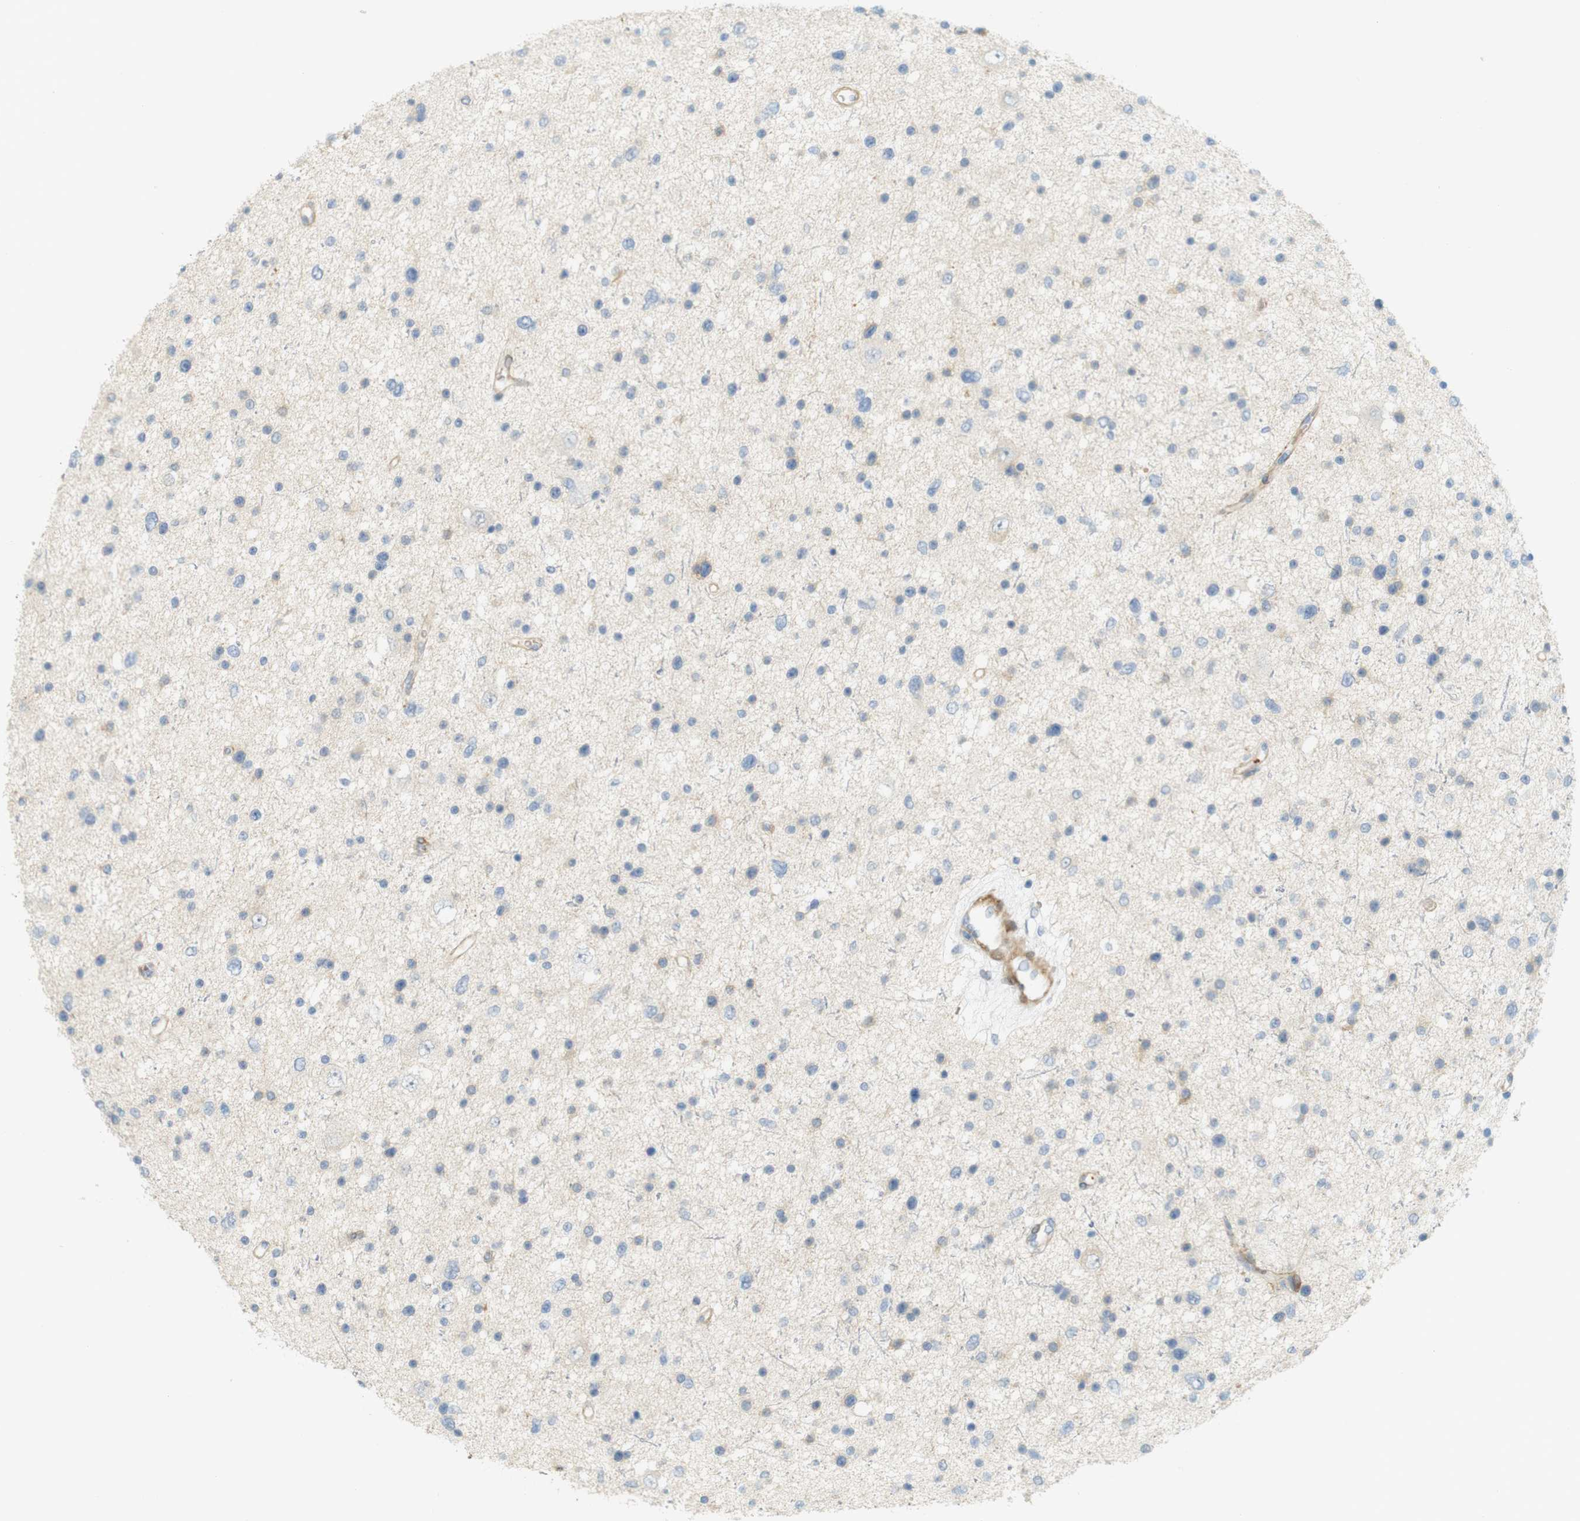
{"staining": {"intensity": "negative", "quantity": "none", "location": "none"}, "tissue": "glioma", "cell_type": "Tumor cells", "image_type": "cancer", "snomed": [{"axis": "morphology", "description": "Glioma, malignant, Low grade"}, {"axis": "topography", "description": "Brain"}], "caption": "This is an immunohistochemistry histopathology image of malignant glioma (low-grade). There is no staining in tumor cells.", "gene": "PDE3A", "patient": {"sex": "female", "age": 37}}